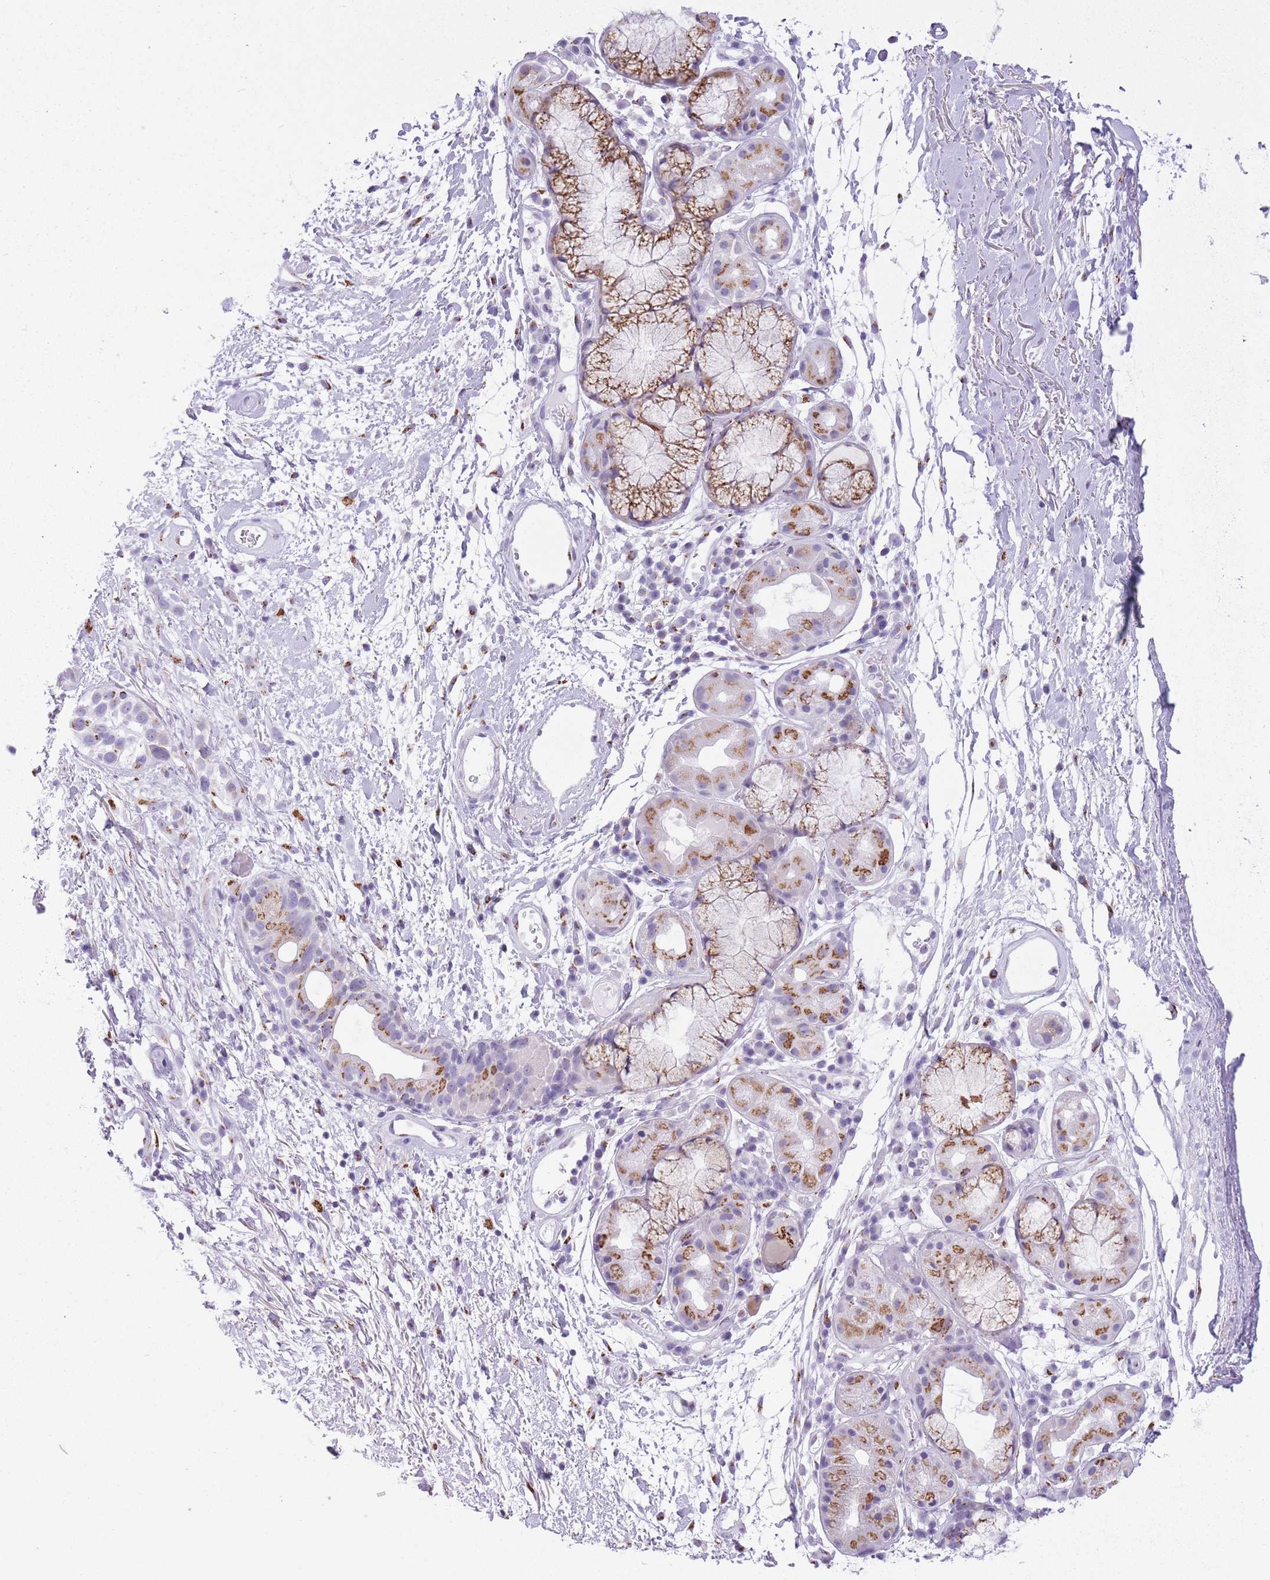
{"staining": {"intensity": "negative", "quantity": "none", "location": "none"}, "tissue": "adipose tissue", "cell_type": "Adipocytes", "image_type": "normal", "snomed": [{"axis": "morphology", "description": "Normal tissue, NOS"}, {"axis": "topography", "description": "Cartilage tissue"}], "caption": "IHC micrograph of benign adipose tissue stained for a protein (brown), which reveals no positivity in adipocytes.", "gene": "B4GALT2", "patient": {"sex": "male", "age": 80}}